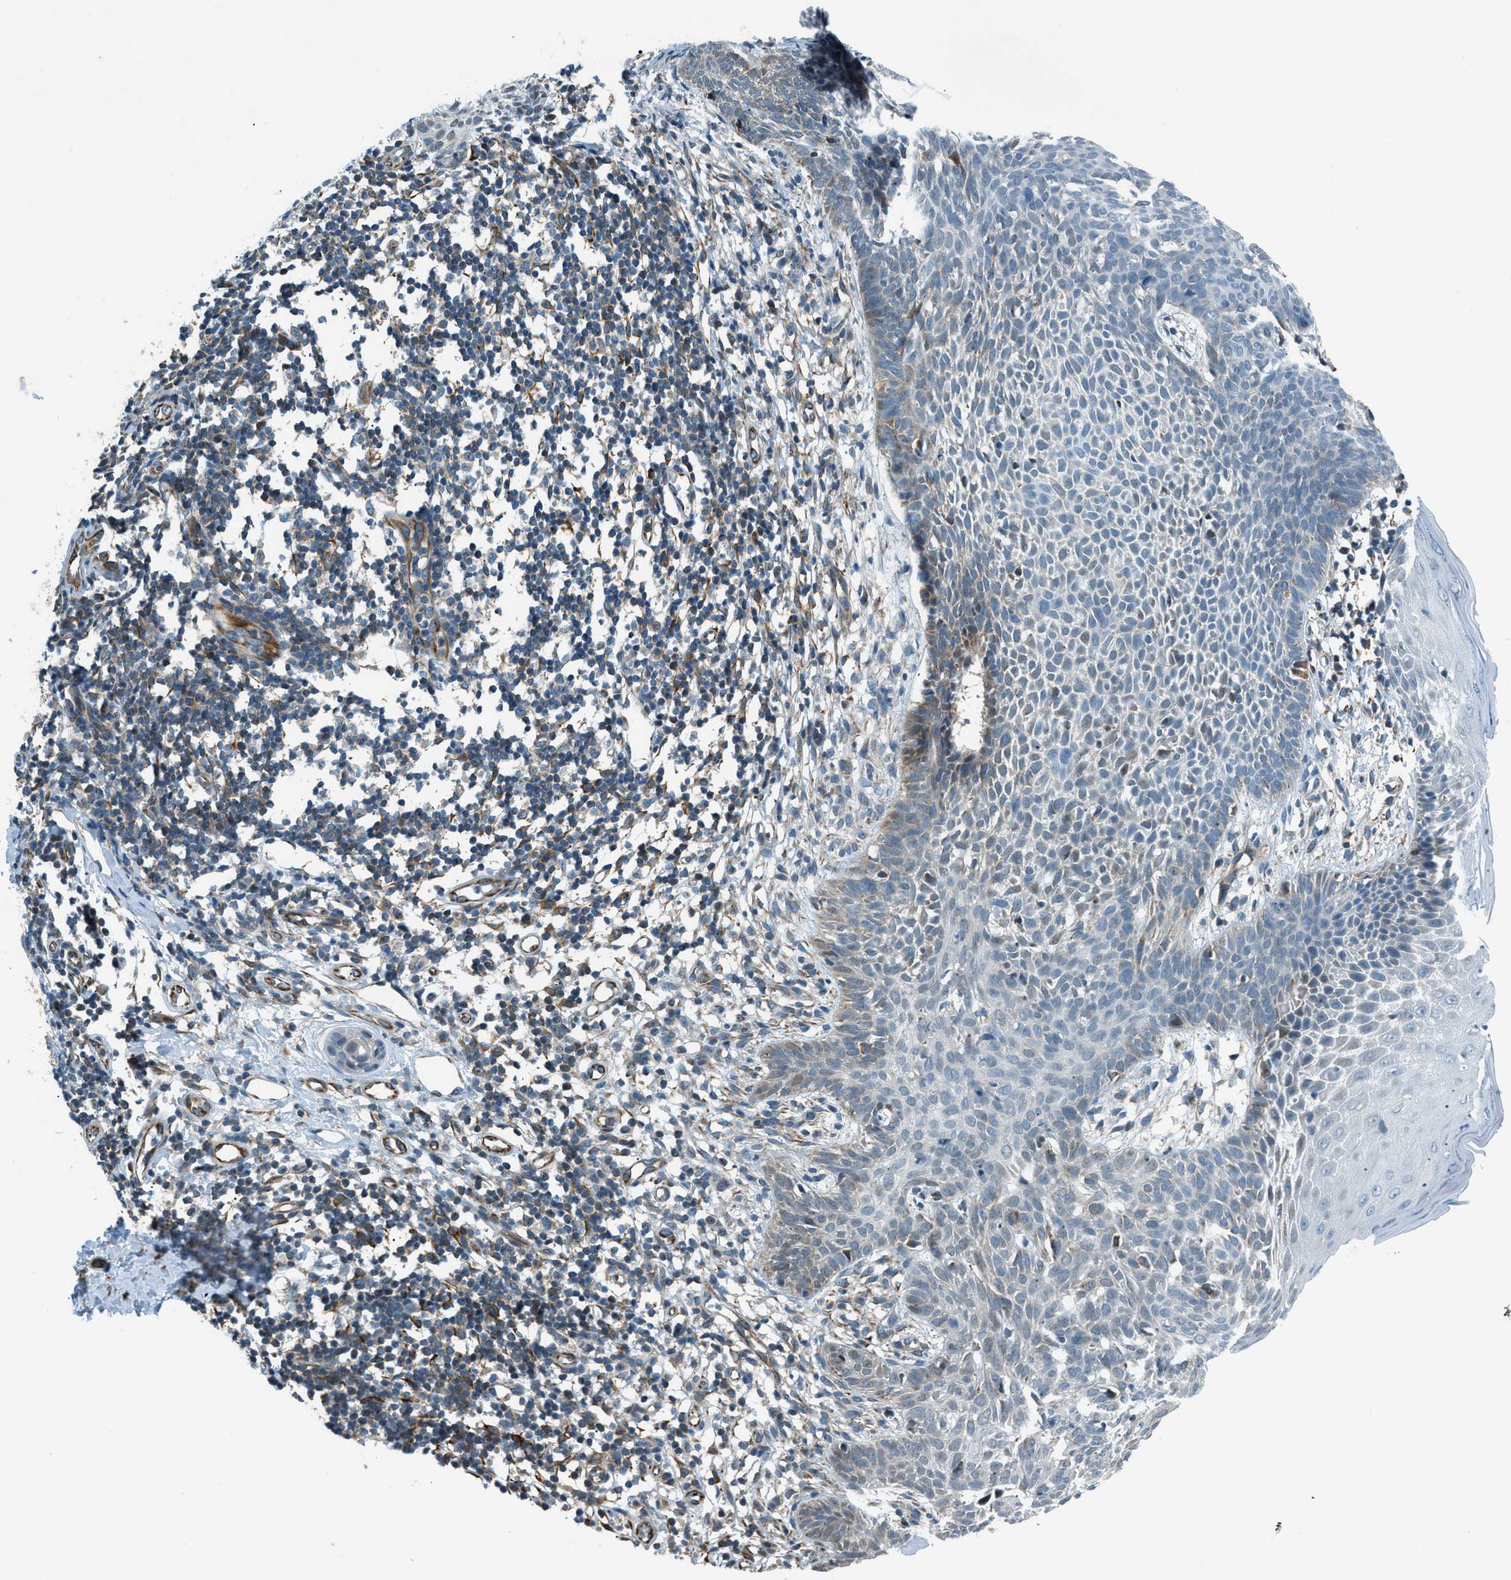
{"staining": {"intensity": "weak", "quantity": "<25%", "location": "cytoplasmic/membranous"}, "tissue": "skin cancer", "cell_type": "Tumor cells", "image_type": "cancer", "snomed": [{"axis": "morphology", "description": "Basal cell carcinoma"}, {"axis": "topography", "description": "Skin"}], "caption": "This image is of skin cancer (basal cell carcinoma) stained with immunohistochemistry to label a protein in brown with the nuclei are counter-stained blue. There is no staining in tumor cells.", "gene": "PIGG", "patient": {"sex": "male", "age": 60}}